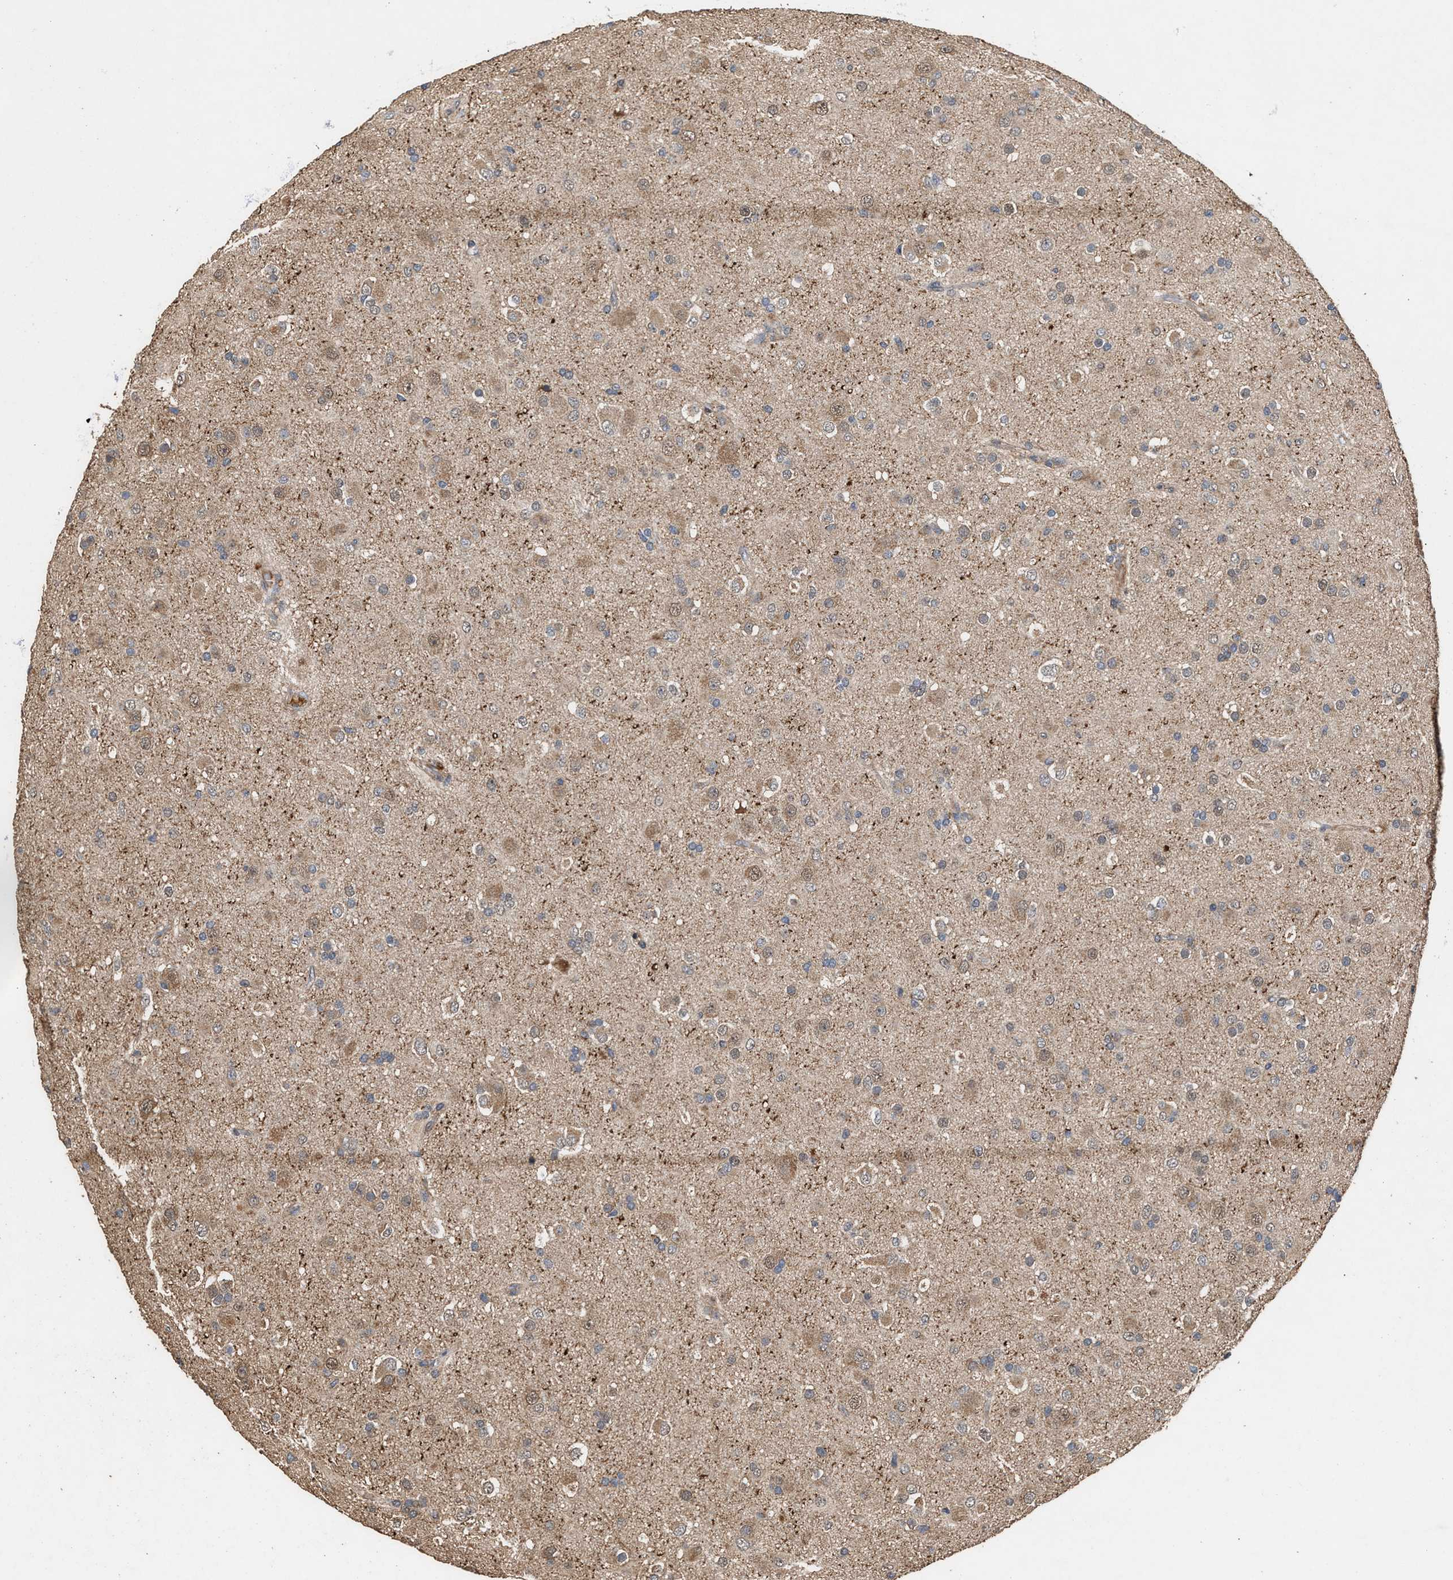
{"staining": {"intensity": "weak", "quantity": ">75%", "location": "cytoplasmic/membranous"}, "tissue": "glioma", "cell_type": "Tumor cells", "image_type": "cancer", "snomed": [{"axis": "morphology", "description": "Glioma, malignant, Low grade"}, {"axis": "topography", "description": "Brain"}], "caption": "A brown stain labels weak cytoplasmic/membranous expression of a protein in human malignant glioma (low-grade) tumor cells. Nuclei are stained in blue.", "gene": "ZNHIT6", "patient": {"sex": "male", "age": 65}}